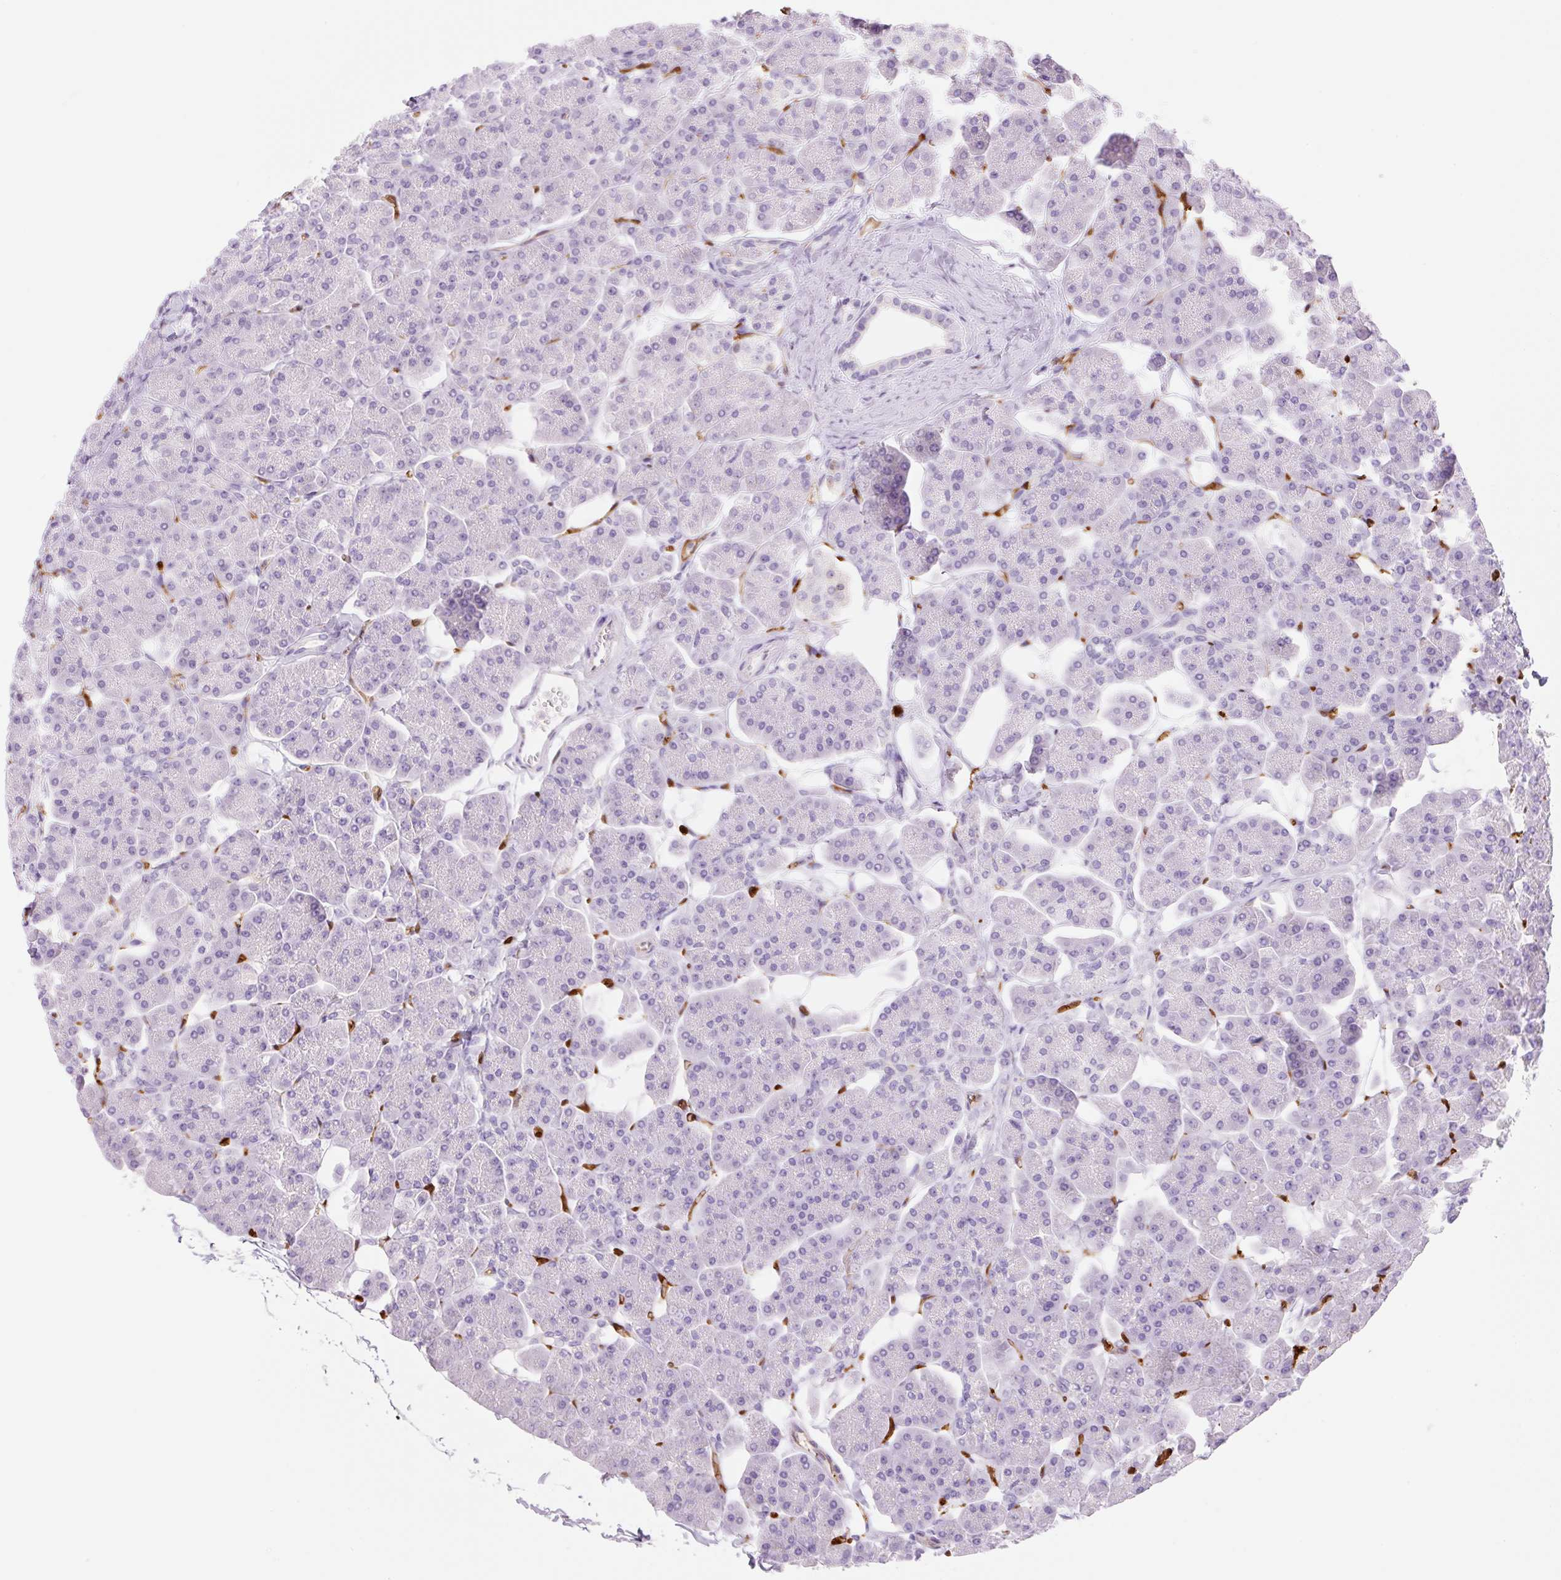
{"staining": {"intensity": "negative", "quantity": "none", "location": "none"}, "tissue": "pancreas", "cell_type": "Exocrine glandular cells", "image_type": "normal", "snomed": [{"axis": "morphology", "description": "Normal tissue, NOS"}, {"axis": "topography", "description": "Pancreas"}, {"axis": "topography", "description": "Peripheral nerve tissue"}], "caption": "DAB immunohistochemical staining of benign pancreas displays no significant expression in exocrine glandular cells.", "gene": "FABP5", "patient": {"sex": "male", "age": 54}}